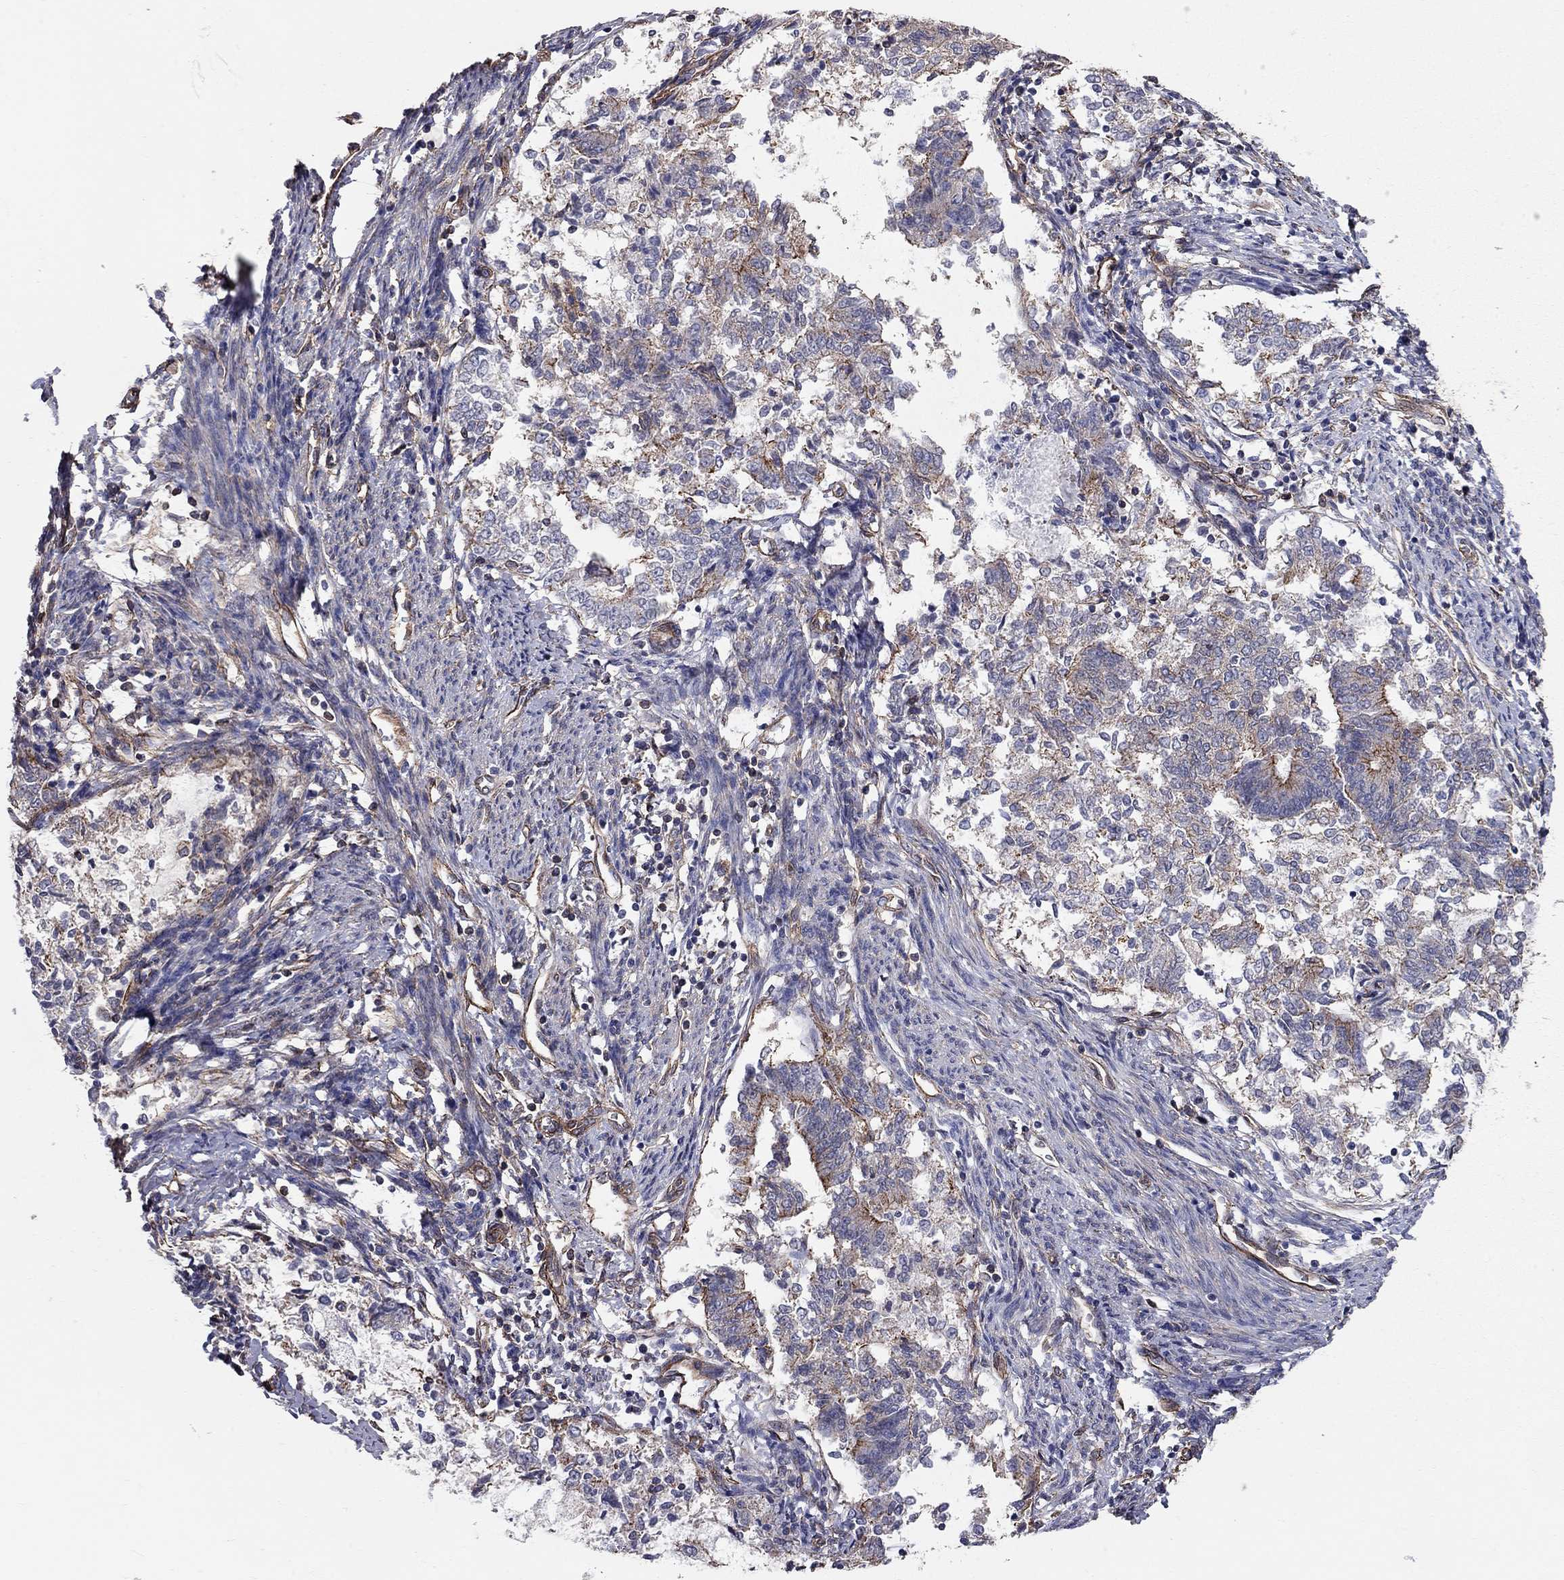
{"staining": {"intensity": "strong", "quantity": "<25%", "location": "cytoplasmic/membranous"}, "tissue": "endometrial cancer", "cell_type": "Tumor cells", "image_type": "cancer", "snomed": [{"axis": "morphology", "description": "Adenocarcinoma, NOS"}, {"axis": "topography", "description": "Endometrium"}], "caption": "Protein analysis of adenocarcinoma (endometrial) tissue exhibits strong cytoplasmic/membranous positivity in about <25% of tumor cells. (DAB (3,3'-diaminobenzidine) IHC, brown staining for protein, blue staining for nuclei).", "gene": "BICDL2", "patient": {"sex": "female", "age": 65}}